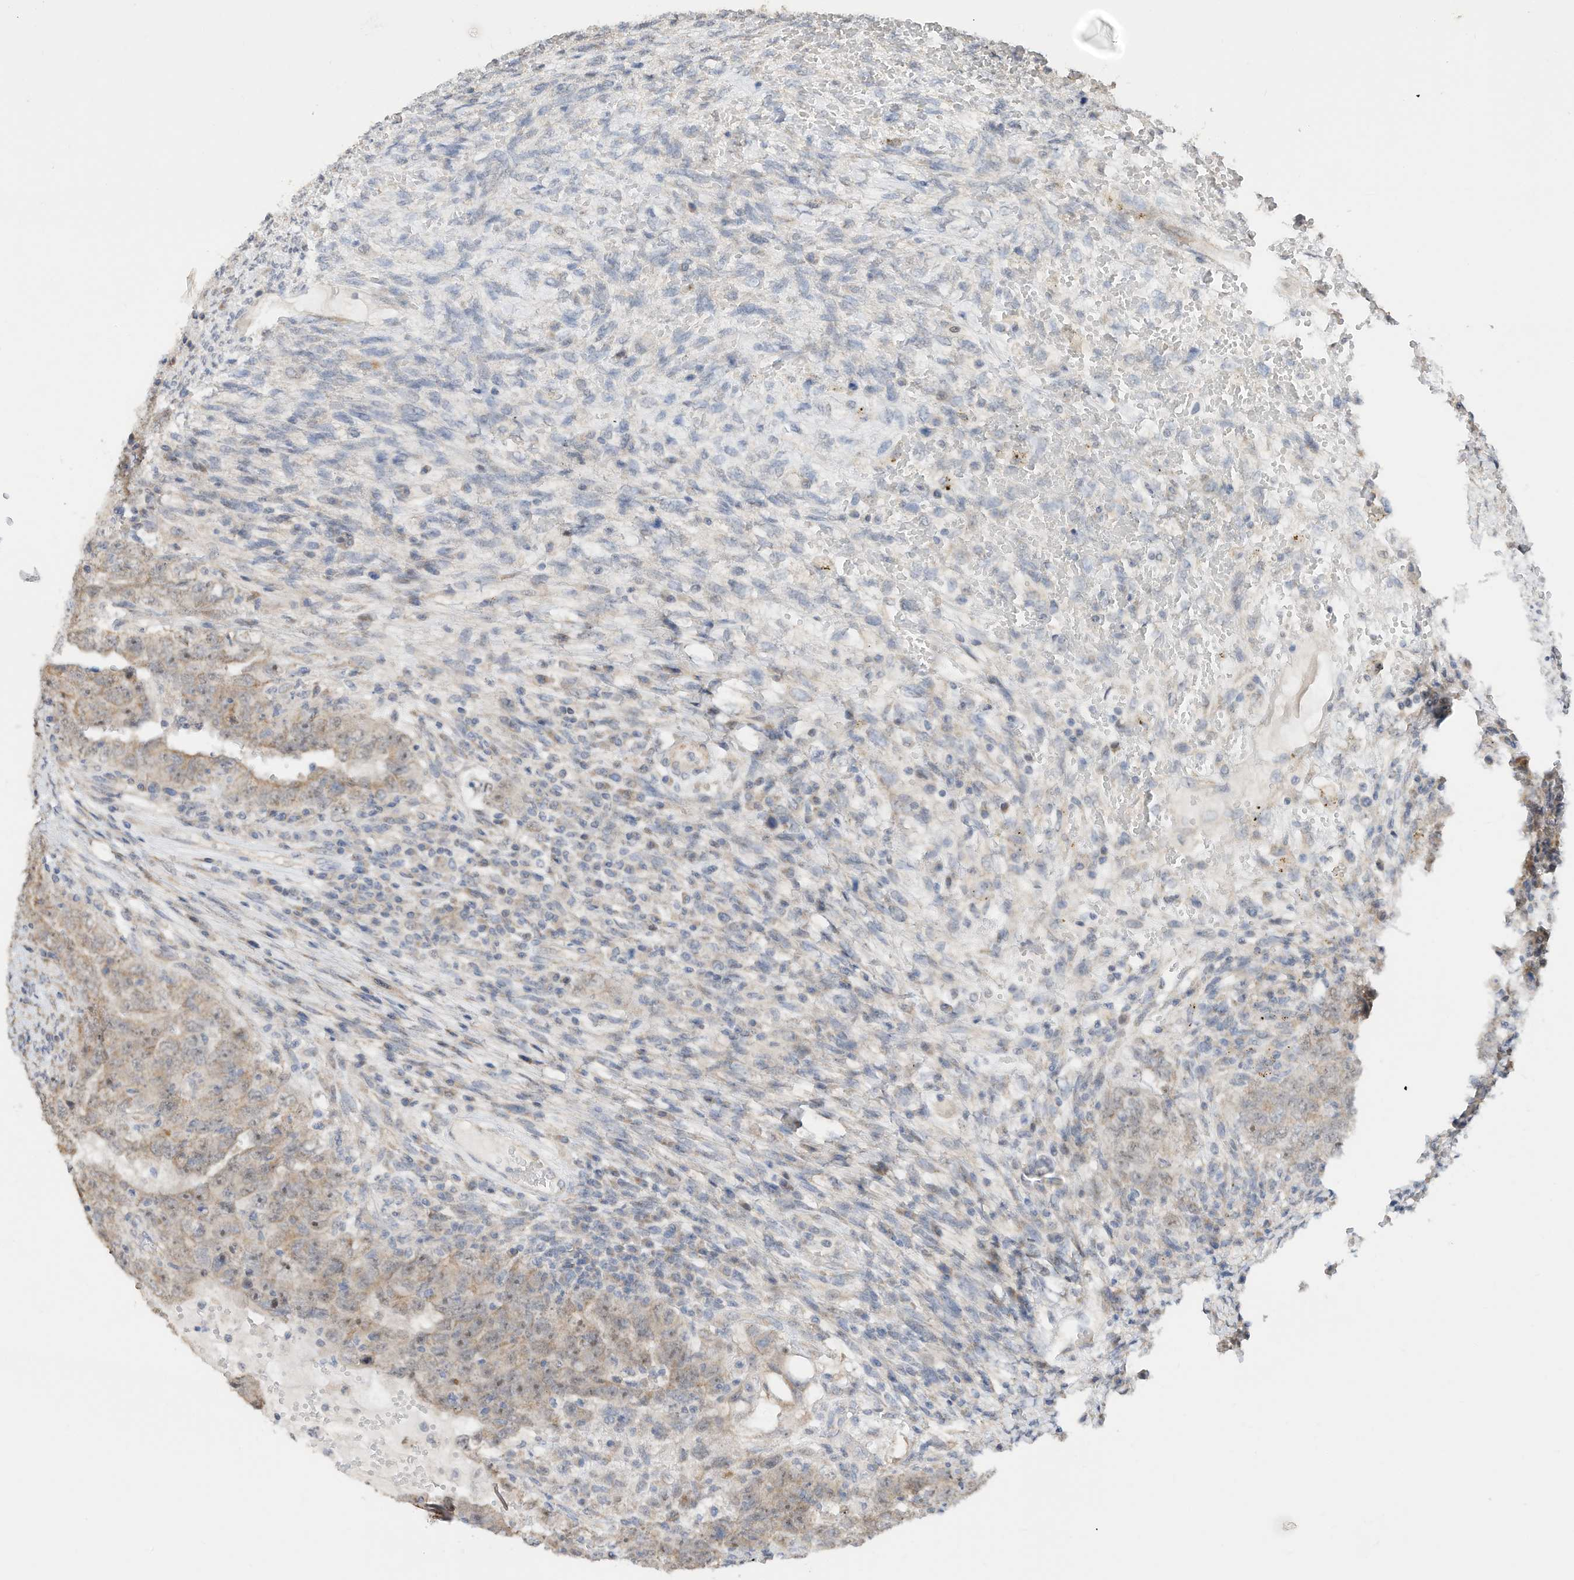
{"staining": {"intensity": "weak", "quantity": "<25%", "location": "cytoplasmic/membranous,nuclear"}, "tissue": "testis cancer", "cell_type": "Tumor cells", "image_type": "cancer", "snomed": [{"axis": "morphology", "description": "Carcinoma, Embryonal, NOS"}, {"axis": "topography", "description": "Testis"}], "caption": "This micrograph is of testis cancer stained with IHC to label a protein in brown with the nuclei are counter-stained blue. There is no staining in tumor cells.", "gene": "CAGE1", "patient": {"sex": "male", "age": 26}}